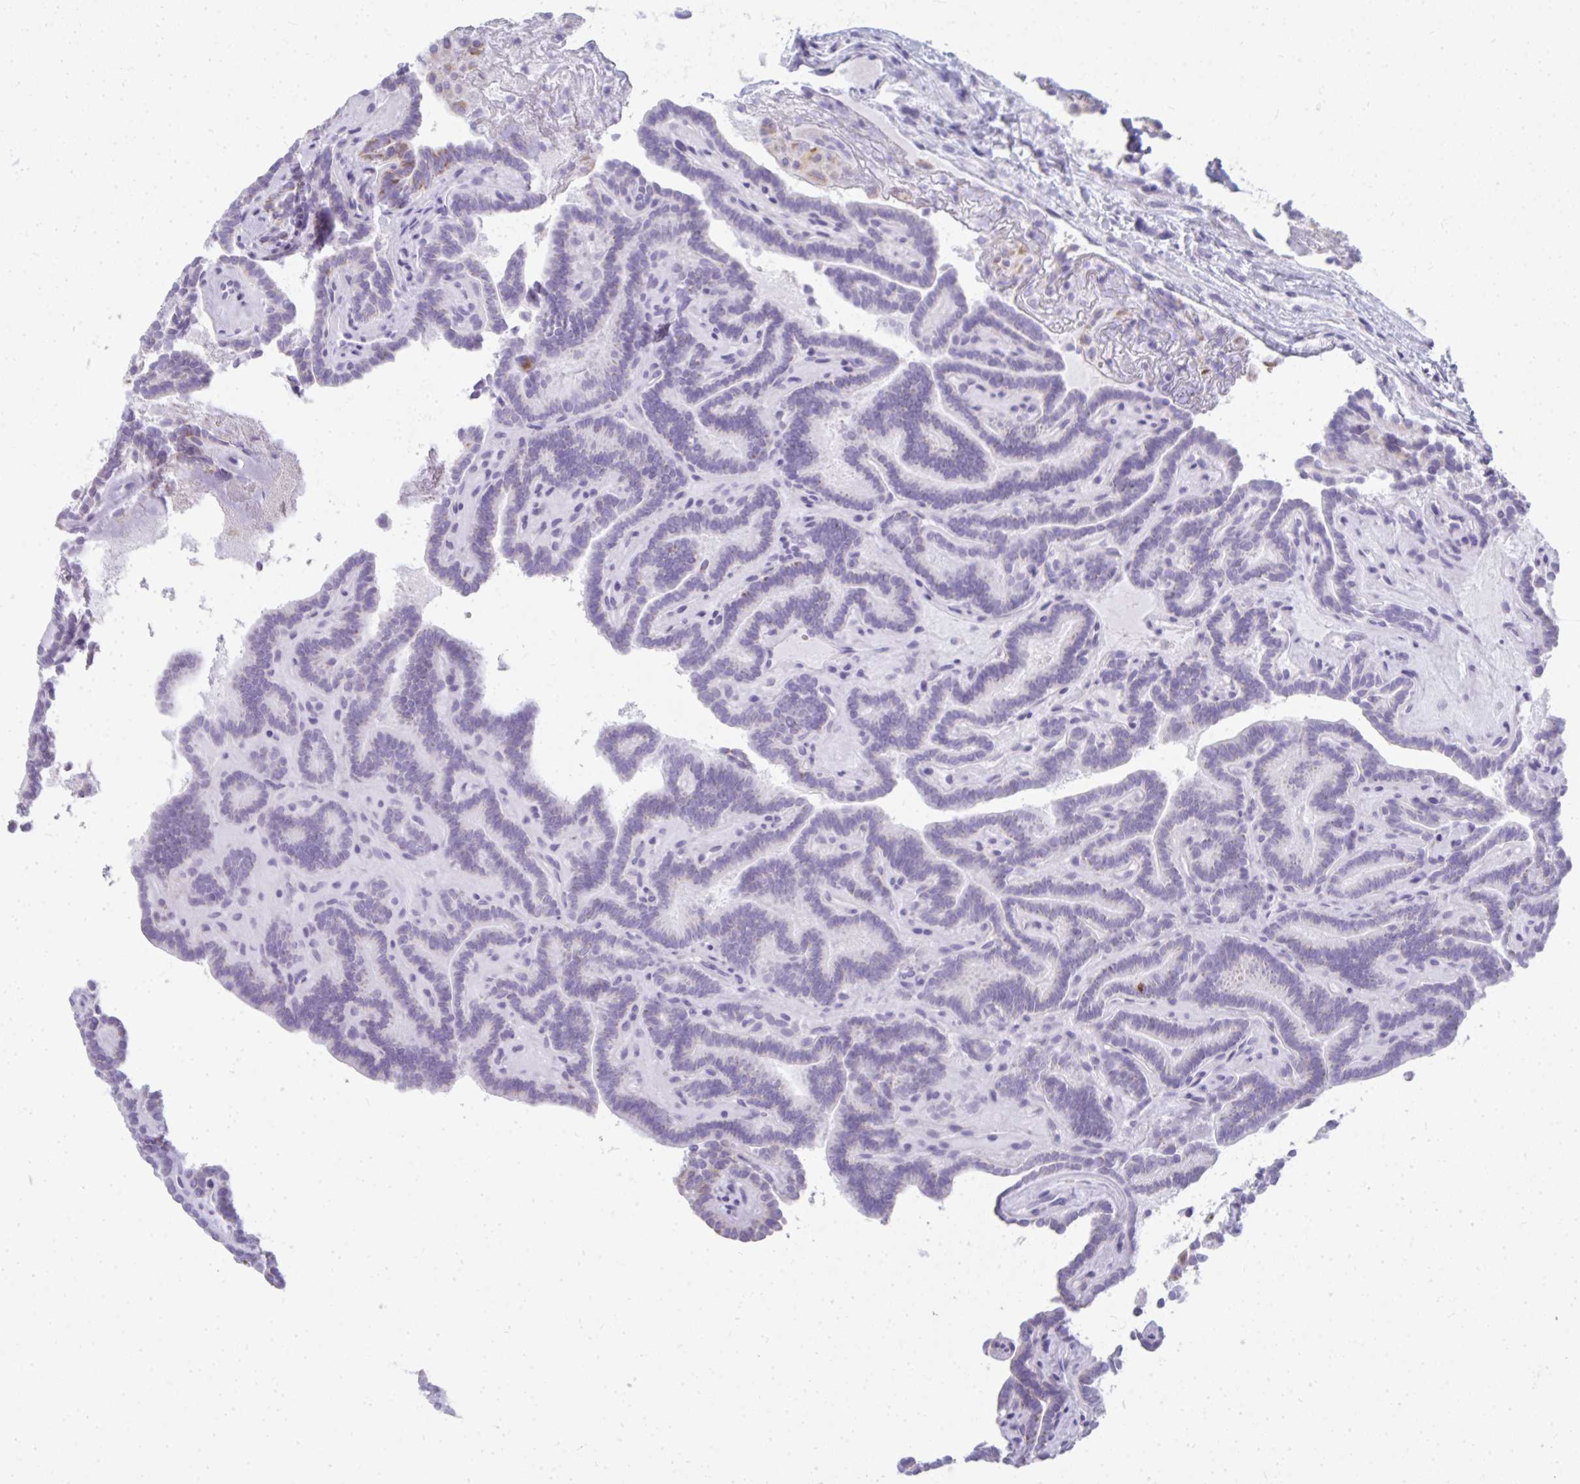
{"staining": {"intensity": "negative", "quantity": "none", "location": "none"}, "tissue": "thyroid cancer", "cell_type": "Tumor cells", "image_type": "cancer", "snomed": [{"axis": "morphology", "description": "Papillary adenocarcinoma, NOS"}, {"axis": "topography", "description": "Thyroid gland"}], "caption": "Tumor cells show no significant staining in thyroid cancer (papillary adenocarcinoma). (Stains: DAB (3,3'-diaminobenzidine) IHC with hematoxylin counter stain, Microscopy: brightfield microscopy at high magnification).", "gene": "SLC6A1", "patient": {"sex": "female", "age": 21}}